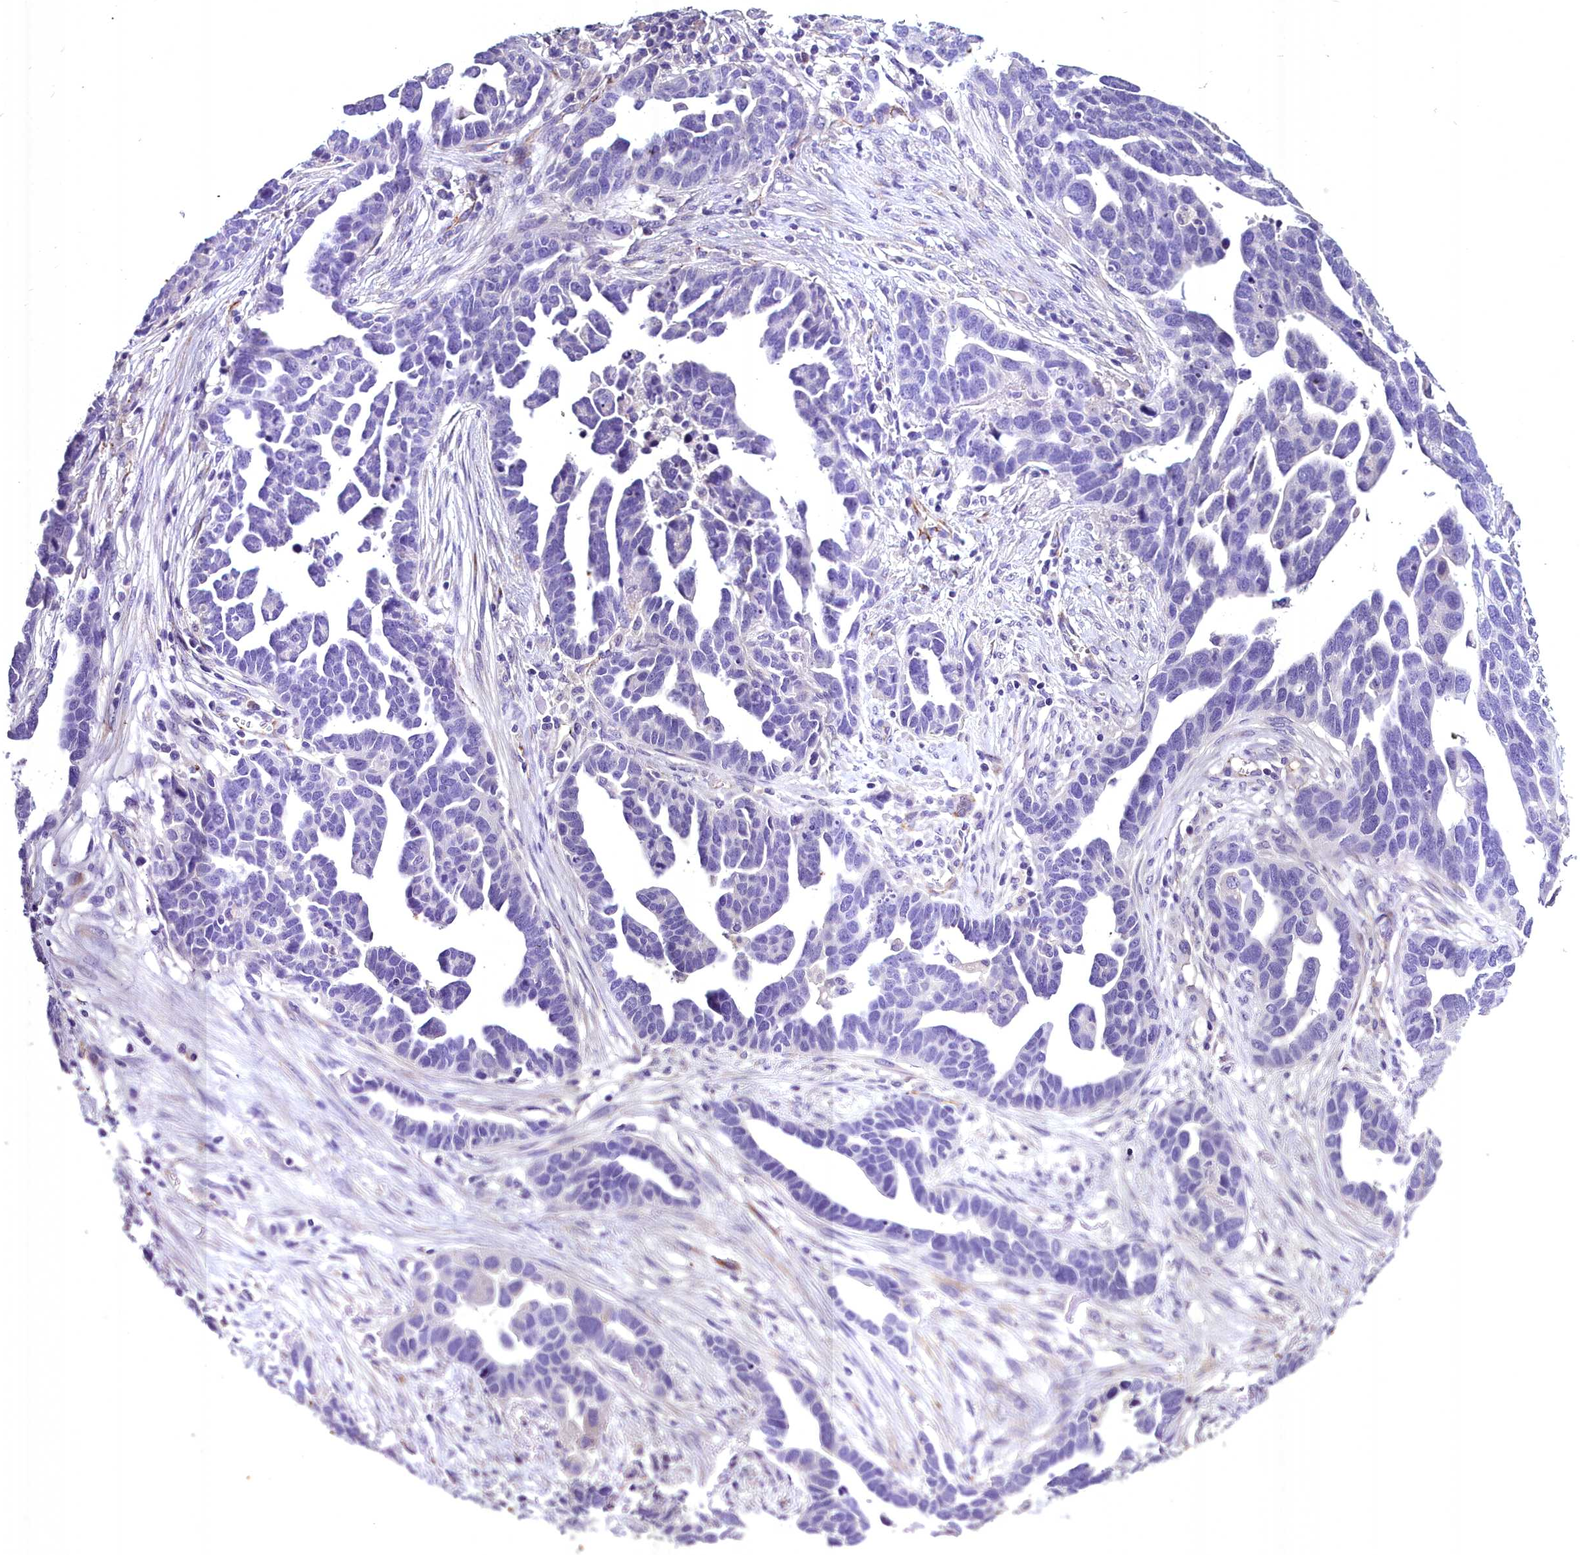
{"staining": {"intensity": "negative", "quantity": "none", "location": "none"}, "tissue": "ovarian cancer", "cell_type": "Tumor cells", "image_type": "cancer", "snomed": [{"axis": "morphology", "description": "Cystadenocarcinoma, serous, NOS"}, {"axis": "topography", "description": "Ovary"}], "caption": "Immunohistochemical staining of ovarian cancer exhibits no significant positivity in tumor cells.", "gene": "MS4A18", "patient": {"sex": "female", "age": 54}}